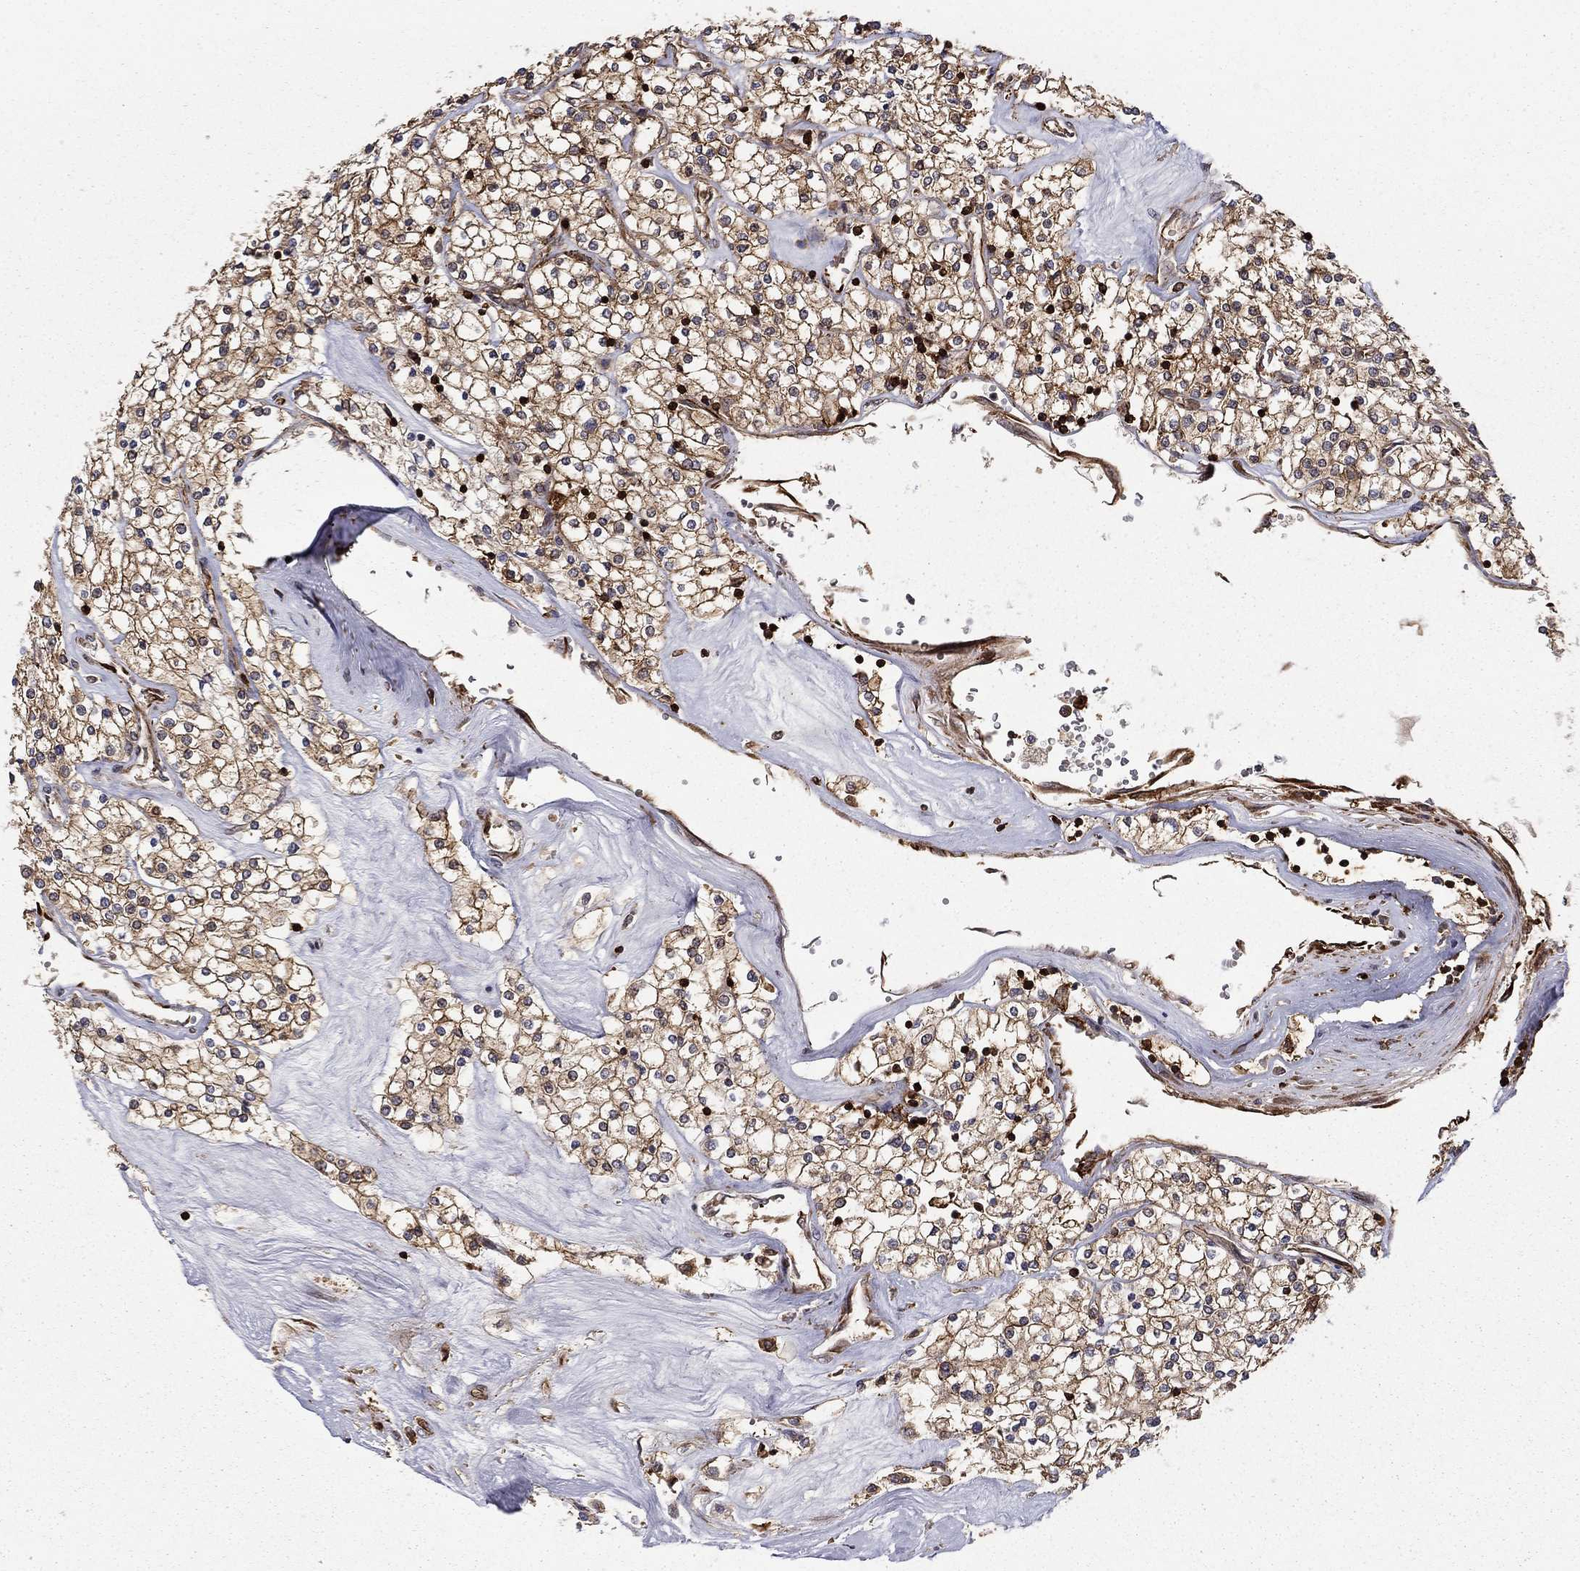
{"staining": {"intensity": "strong", "quantity": "25%-75%", "location": "cytoplasmic/membranous"}, "tissue": "renal cancer", "cell_type": "Tumor cells", "image_type": "cancer", "snomed": [{"axis": "morphology", "description": "Adenocarcinoma, NOS"}, {"axis": "topography", "description": "Kidney"}], "caption": "IHC (DAB (3,3'-diaminobenzidine)) staining of renal adenocarcinoma shows strong cytoplasmic/membranous protein expression in approximately 25%-75% of tumor cells. The protein is shown in brown color, while the nuclei are stained blue.", "gene": "ADM", "patient": {"sex": "male", "age": 80}}